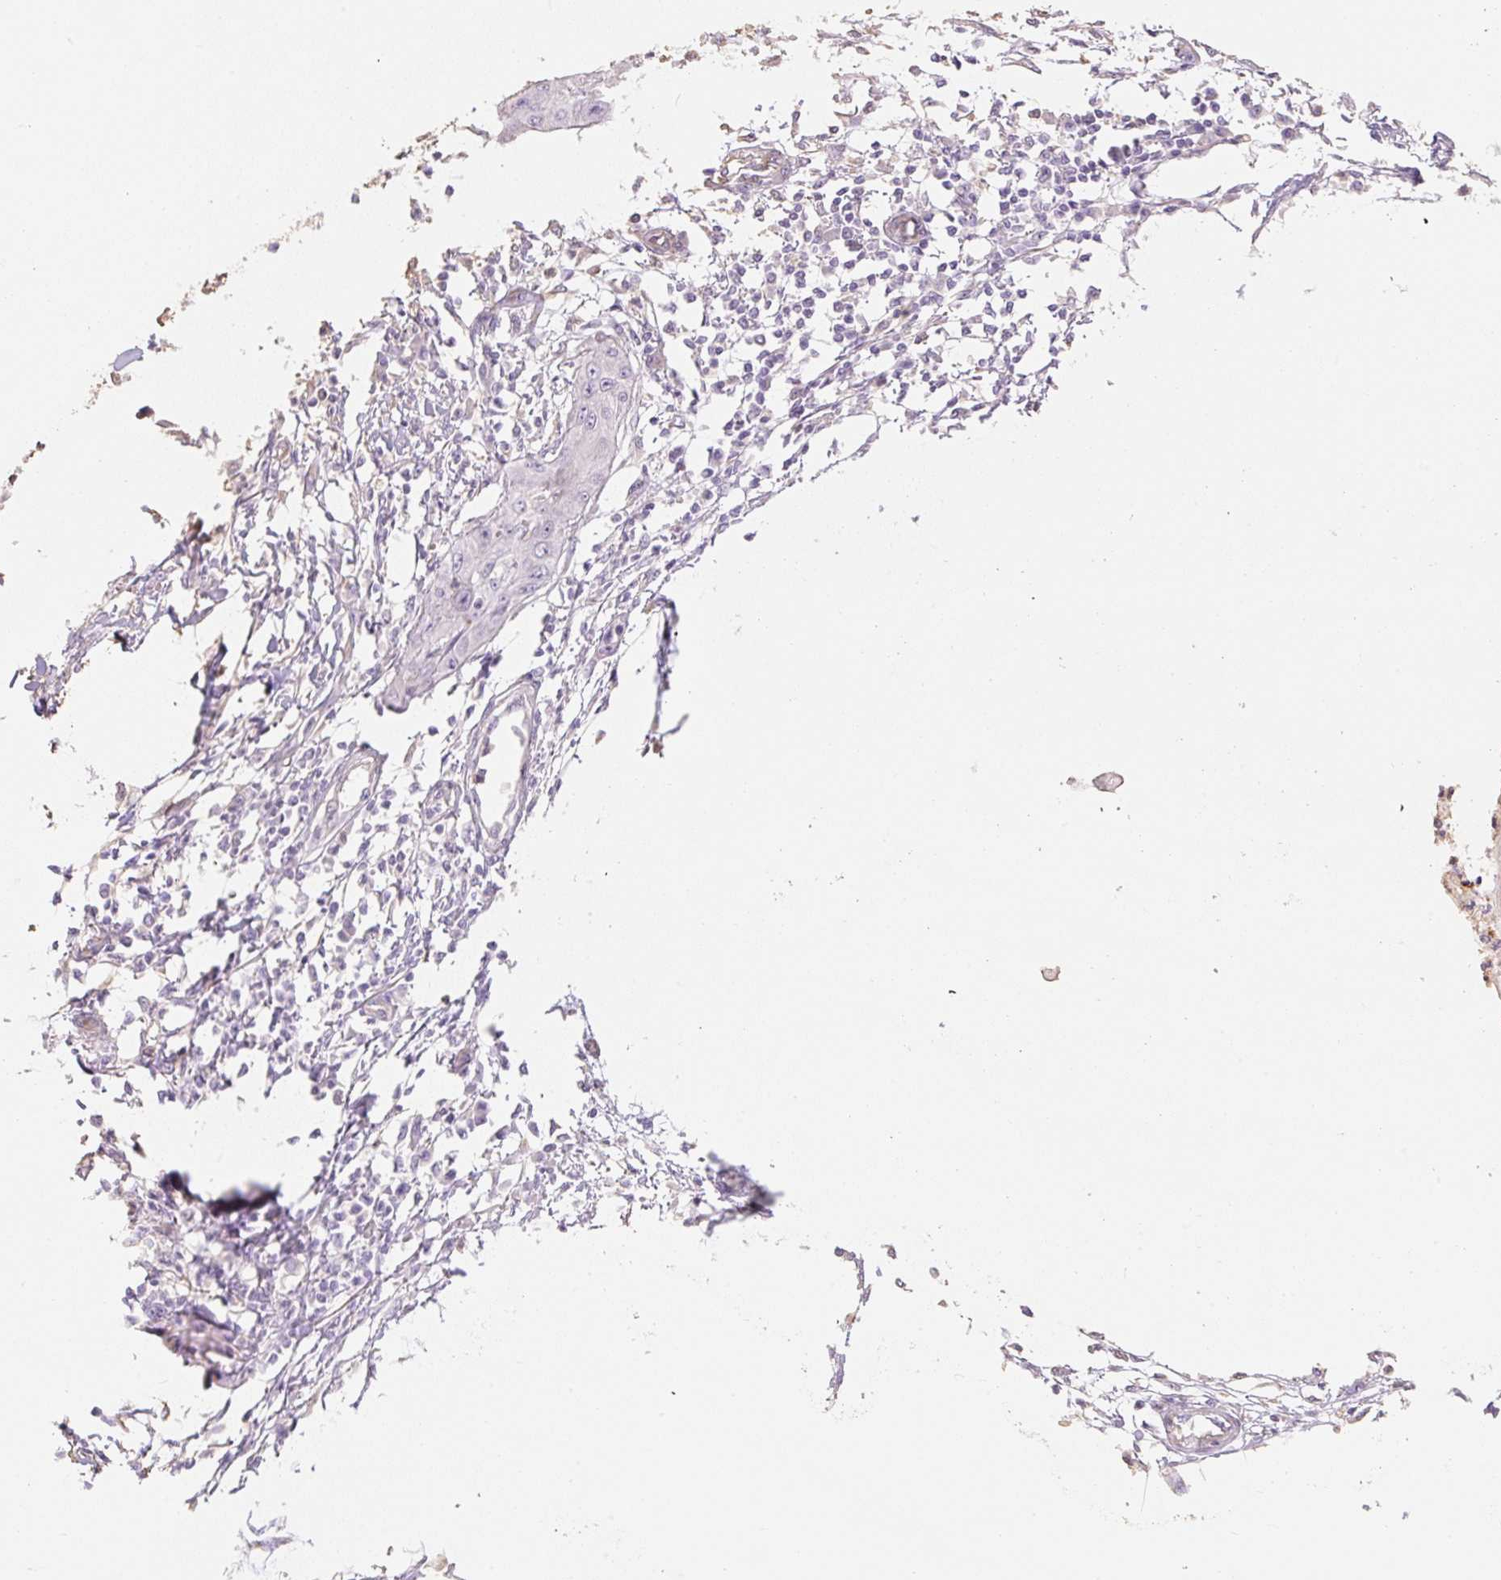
{"staining": {"intensity": "negative", "quantity": "none", "location": "none"}, "tissue": "skin cancer", "cell_type": "Tumor cells", "image_type": "cancer", "snomed": [{"axis": "morphology", "description": "Squamous cell carcinoma, NOS"}, {"axis": "topography", "description": "Skin"}], "caption": "Micrograph shows no protein positivity in tumor cells of squamous cell carcinoma (skin) tissue.", "gene": "MBOAT7", "patient": {"sex": "male", "age": 70}}